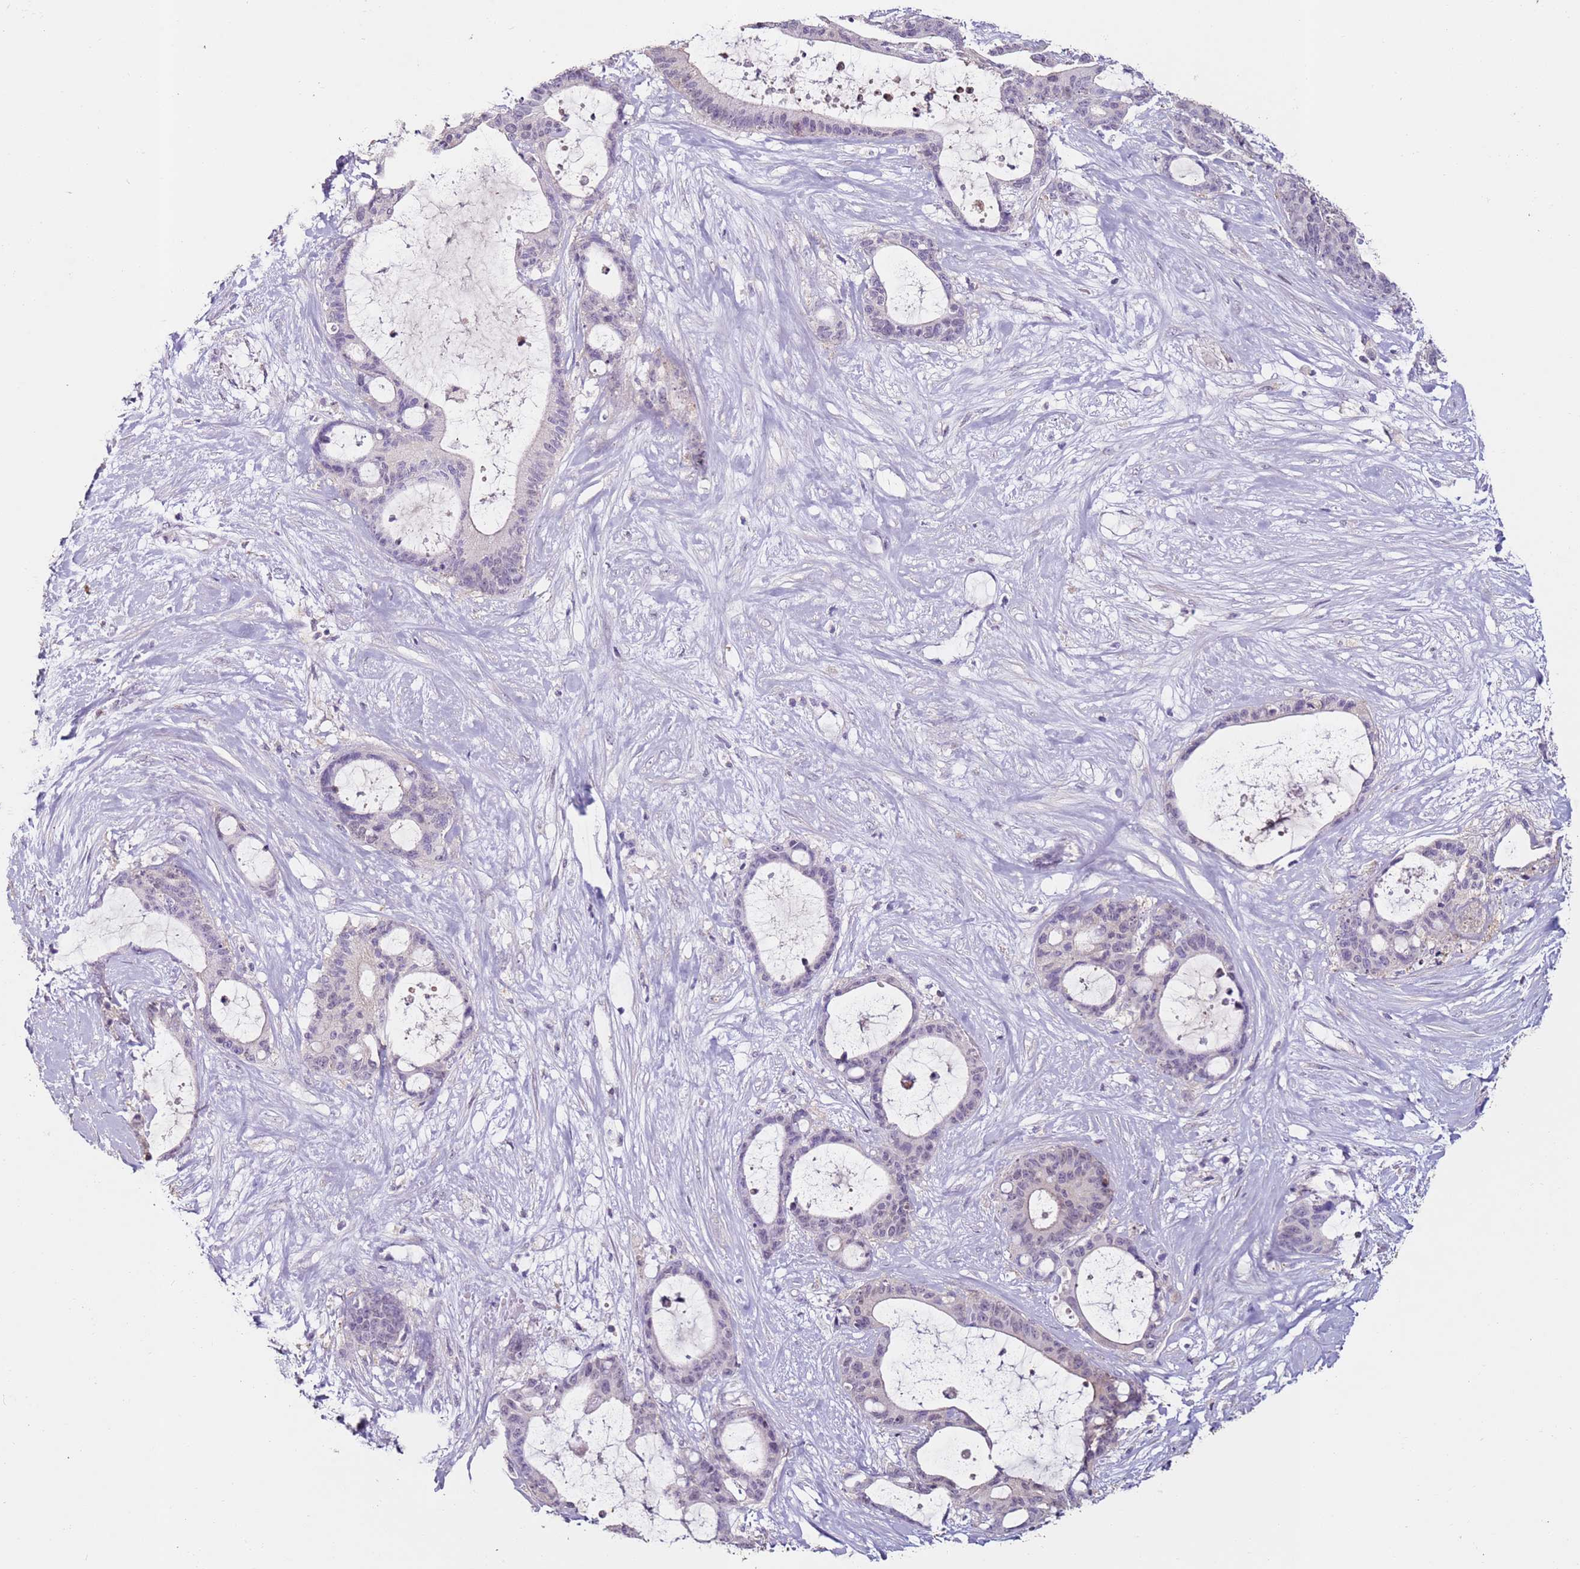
{"staining": {"intensity": "negative", "quantity": "none", "location": "none"}, "tissue": "liver cancer", "cell_type": "Tumor cells", "image_type": "cancer", "snomed": [{"axis": "morphology", "description": "Normal tissue, NOS"}, {"axis": "morphology", "description": "Cholangiocarcinoma"}, {"axis": "topography", "description": "Liver"}, {"axis": "topography", "description": "Peripheral nerve tissue"}], "caption": "Immunohistochemistry (IHC) image of cholangiocarcinoma (liver) stained for a protein (brown), which displays no staining in tumor cells. (DAB immunohistochemistry (IHC) with hematoxylin counter stain).", "gene": "MDH1", "patient": {"sex": "female", "age": 73}}